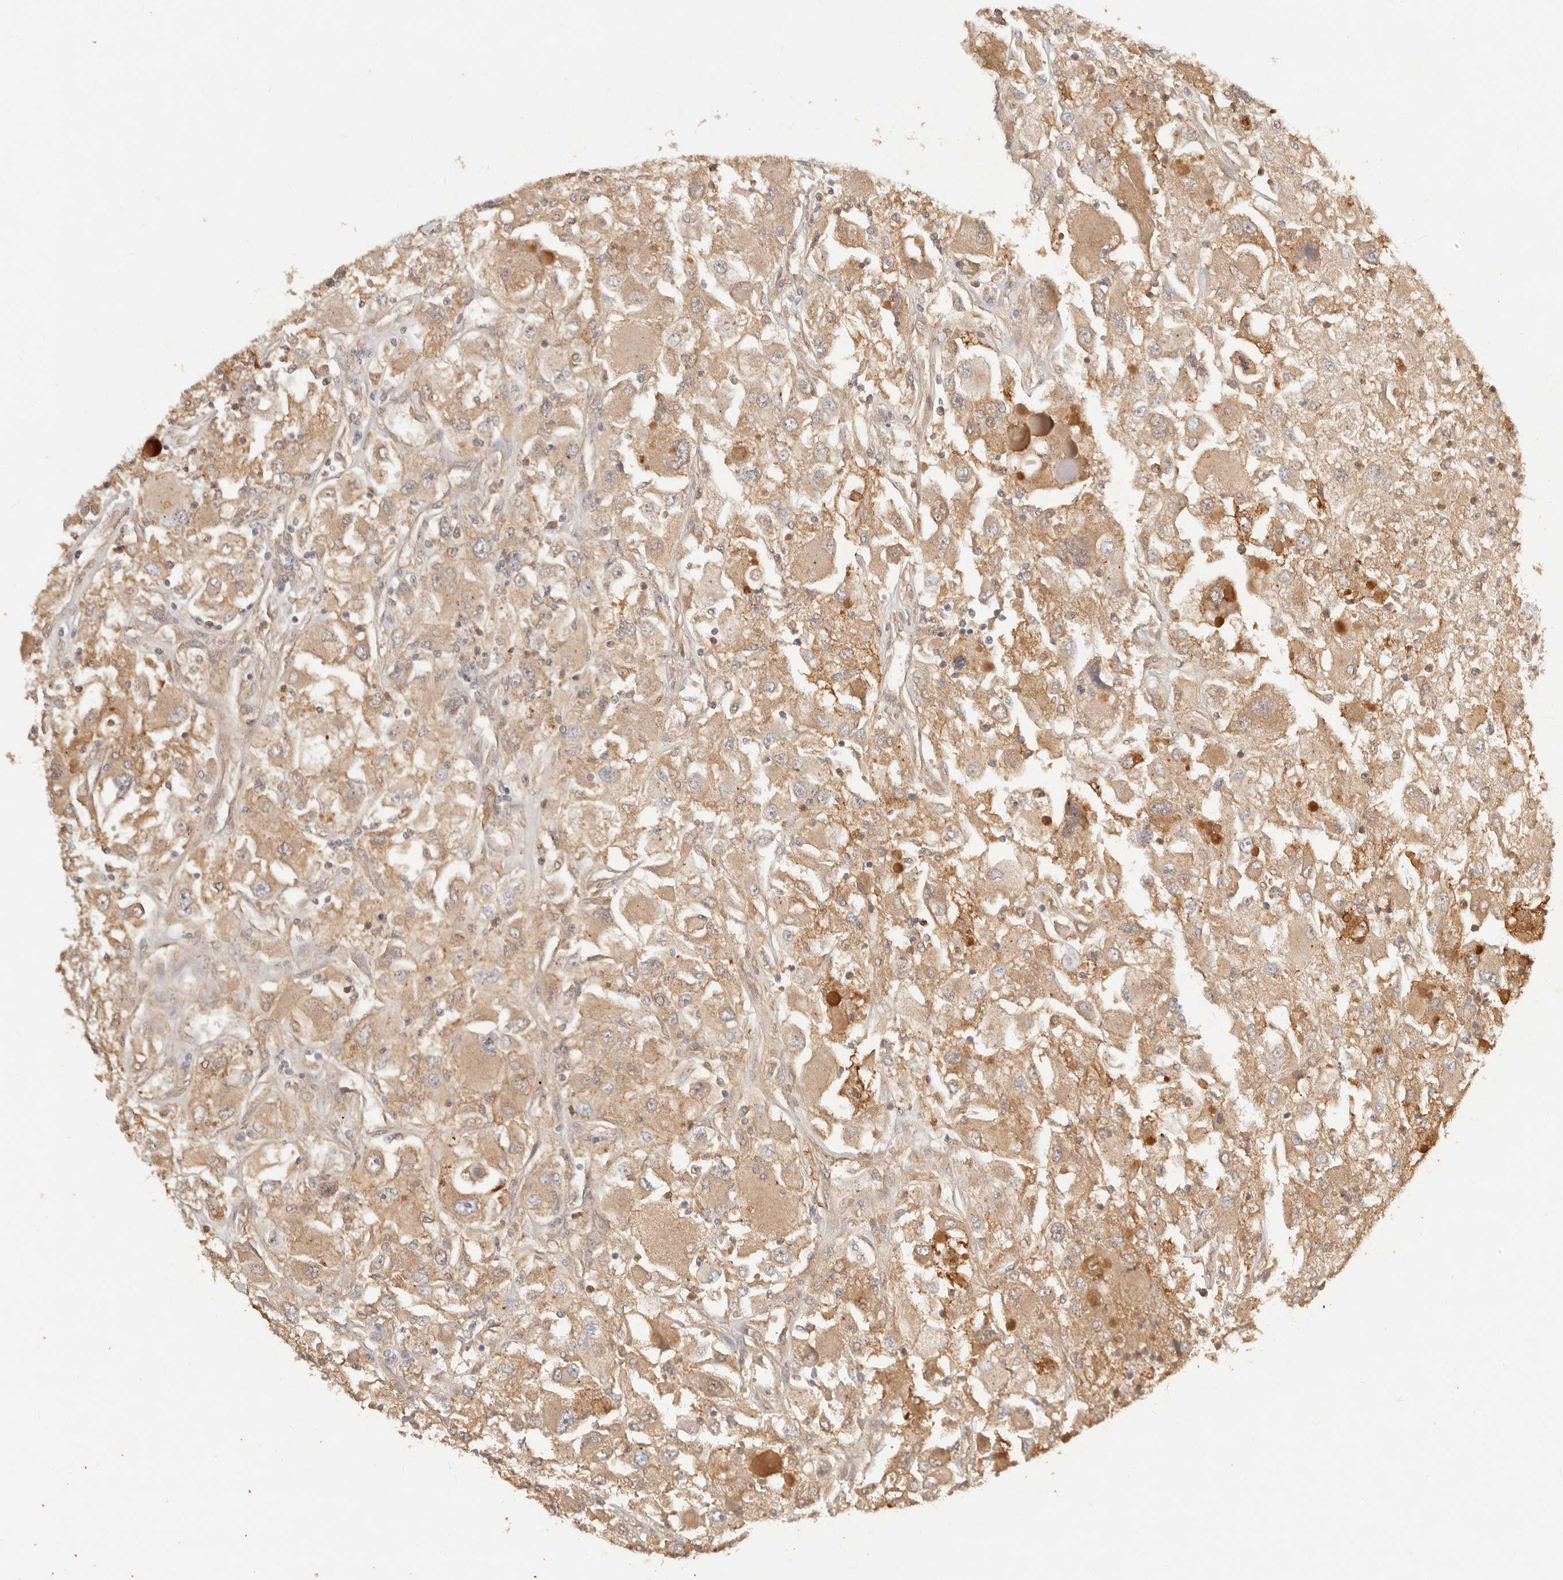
{"staining": {"intensity": "moderate", "quantity": ">75%", "location": "cytoplasmic/membranous"}, "tissue": "renal cancer", "cell_type": "Tumor cells", "image_type": "cancer", "snomed": [{"axis": "morphology", "description": "Adenocarcinoma, NOS"}, {"axis": "topography", "description": "Kidney"}], "caption": "A micrograph of renal cancer (adenocarcinoma) stained for a protein reveals moderate cytoplasmic/membranous brown staining in tumor cells. (Stains: DAB (3,3'-diaminobenzidine) in brown, nuclei in blue, Microscopy: brightfield microscopy at high magnification).", "gene": "FREM2", "patient": {"sex": "female", "age": 52}}